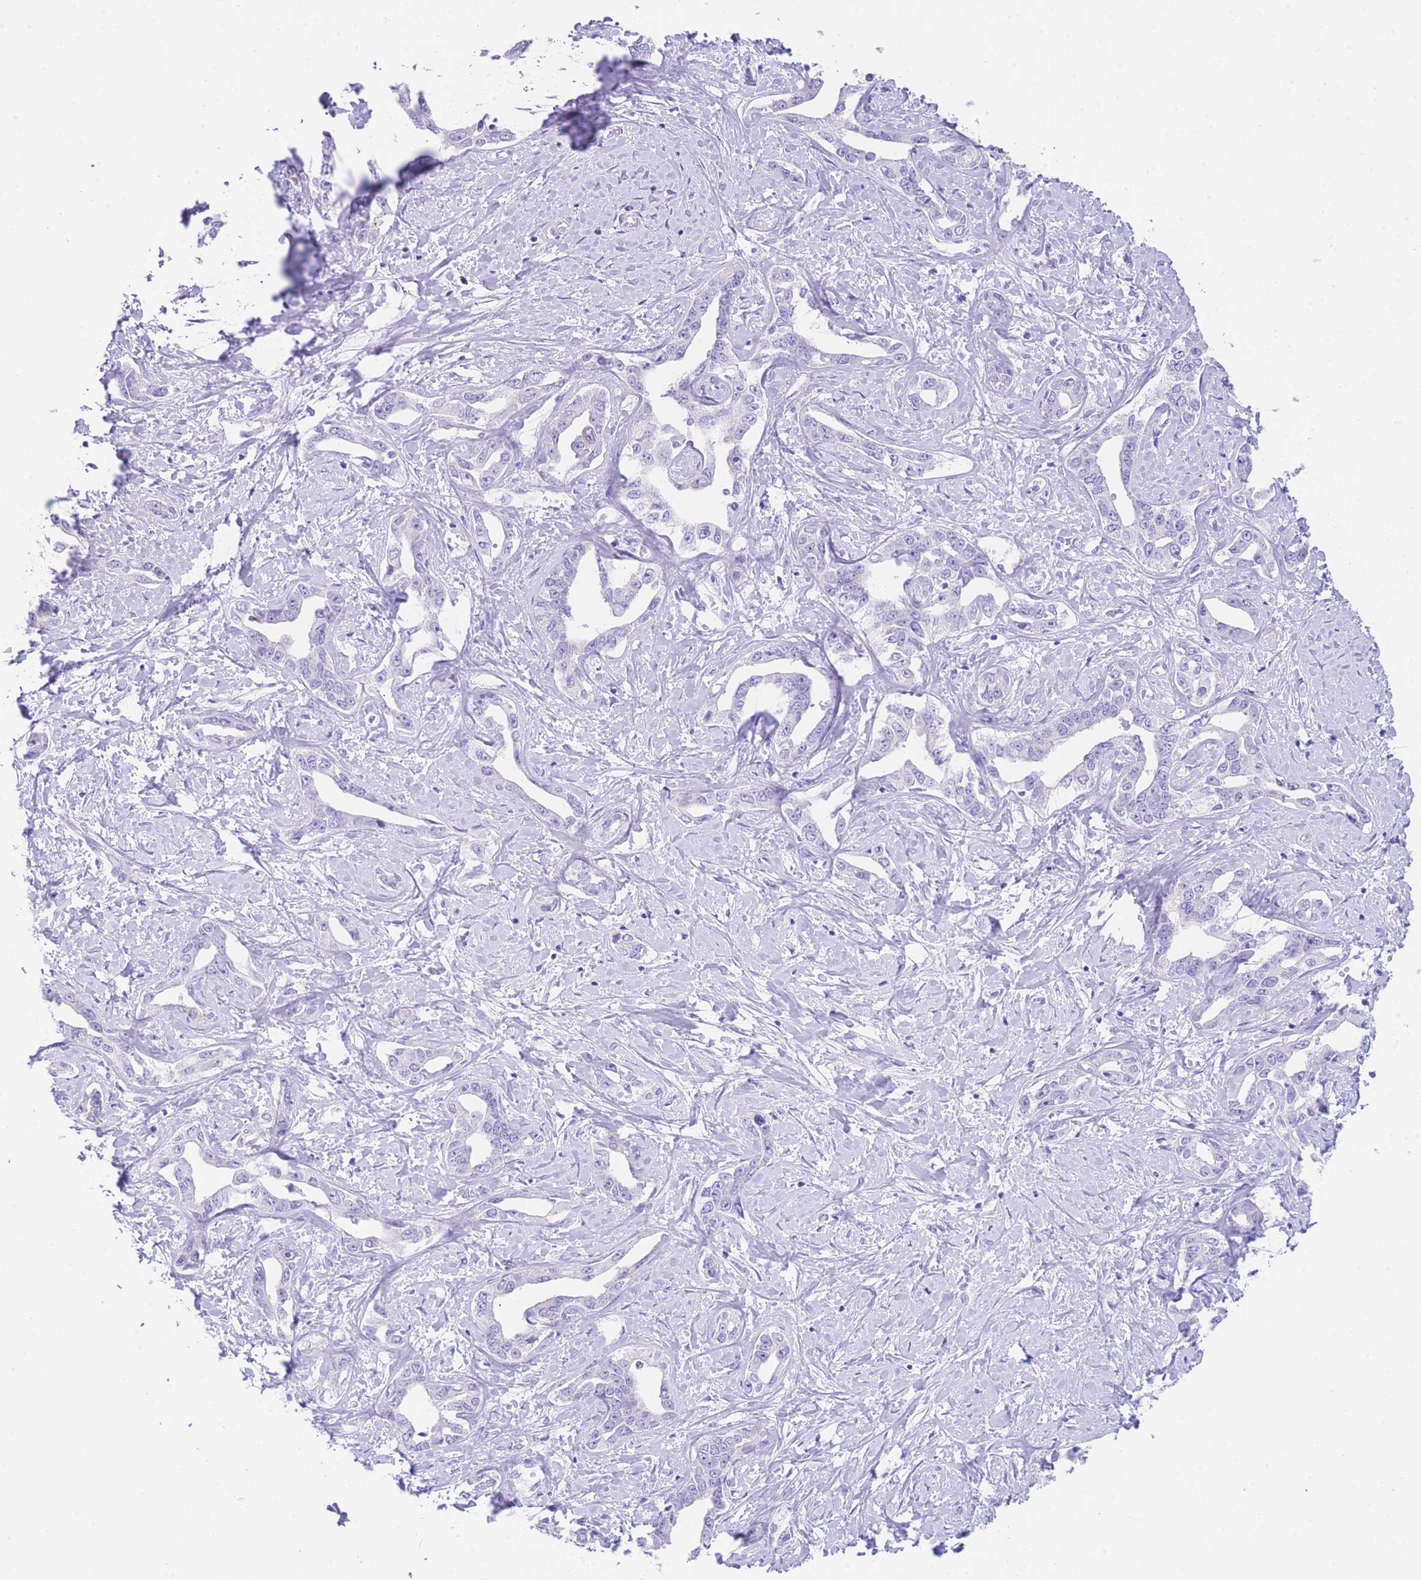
{"staining": {"intensity": "negative", "quantity": "none", "location": "none"}, "tissue": "liver cancer", "cell_type": "Tumor cells", "image_type": "cancer", "snomed": [{"axis": "morphology", "description": "Cholangiocarcinoma"}, {"axis": "topography", "description": "Liver"}], "caption": "Immunohistochemistry (IHC) micrograph of human liver cancer (cholangiocarcinoma) stained for a protein (brown), which demonstrates no staining in tumor cells.", "gene": "ACSM4", "patient": {"sex": "male", "age": 59}}